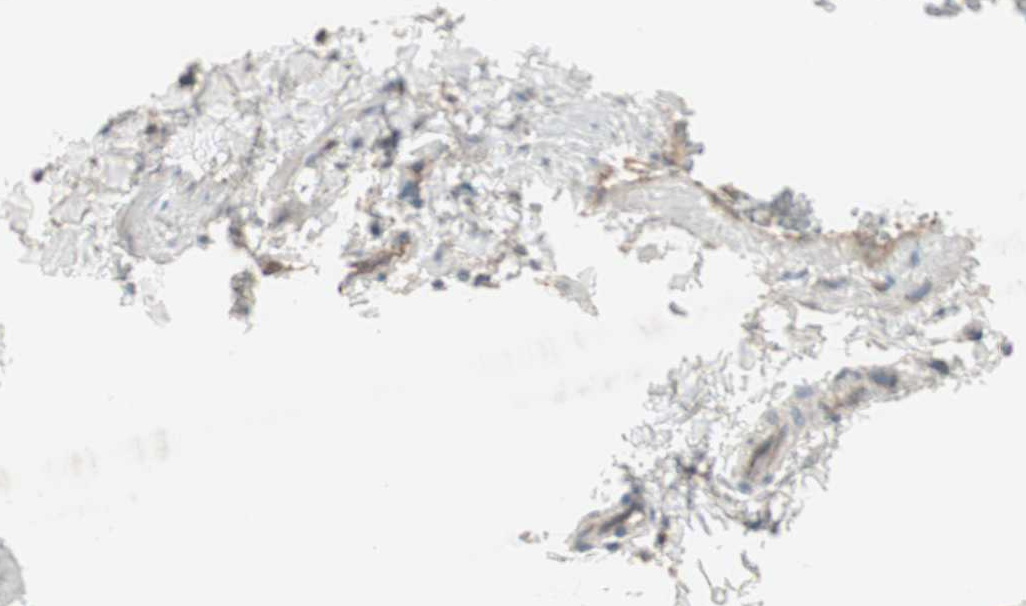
{"staining": {"intensity": "negative", "quantity": "none", "location": "none"}, "tissue": "adipose tissue", "cell_type": "Adipocytes", "image_type": "normal", "snomed": [{"axis": "morphology", "description": "Normal tissue, NOS"}, {"axis": "topography", "description": "Vascular tissue"}], "caption": "IHC of benign adipose tissue demonstrates no staining in adipocytes. (Stains: DAB (3,3'-diaminobenzidine) immunohistochemistry (IHC) with hematoxylin counter stain, Microscopy: brightfield microscopy at high magnification).", "gene": "FGFR4", "patient": {"sex": "male", "age": 41}}